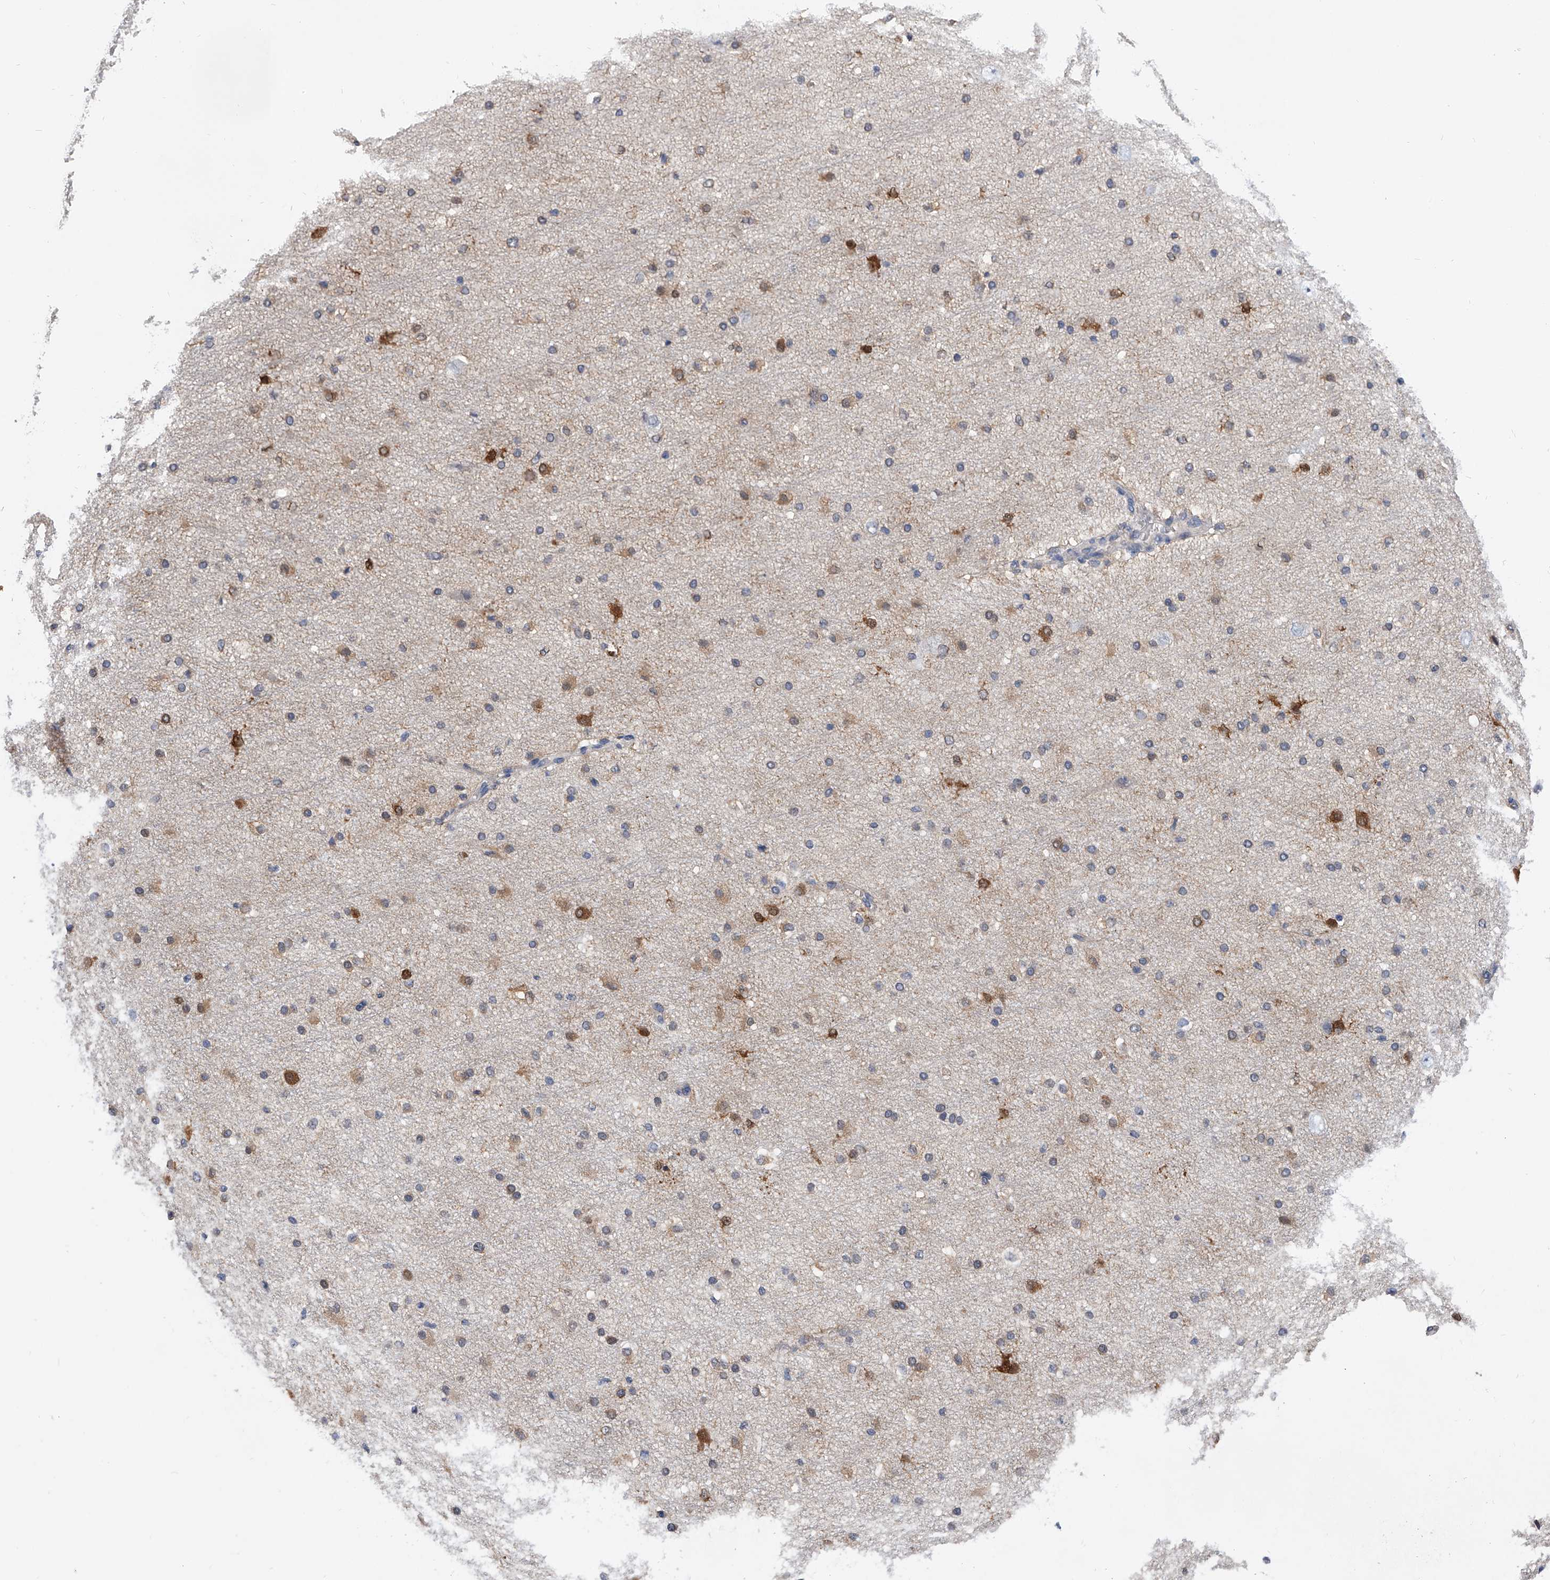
{"staining": {"intensity": "weak", "quantity": "25%-75%", "location": "cytoplasmic/membranous"}, "tissue": "cerebral cortex", "cell_type": "Endothelial cells", "image_type": "normal", "snomed": [{"axis": "morphology", "description": "Normal tissue, NOS"}, {"axis": "morphology", "description": "Developmental malformation"}, {"axis": "topography", "description": "Cerebral cortex"}], "caption": "Protein expression analysis of unremarkable cerebral cortex demonstrates weak cytoplasmic/membranous staining in about 25%-75% of endothelial cells.", "gene": "PGM3", "patient": {"sex": "female", "age": 30}}